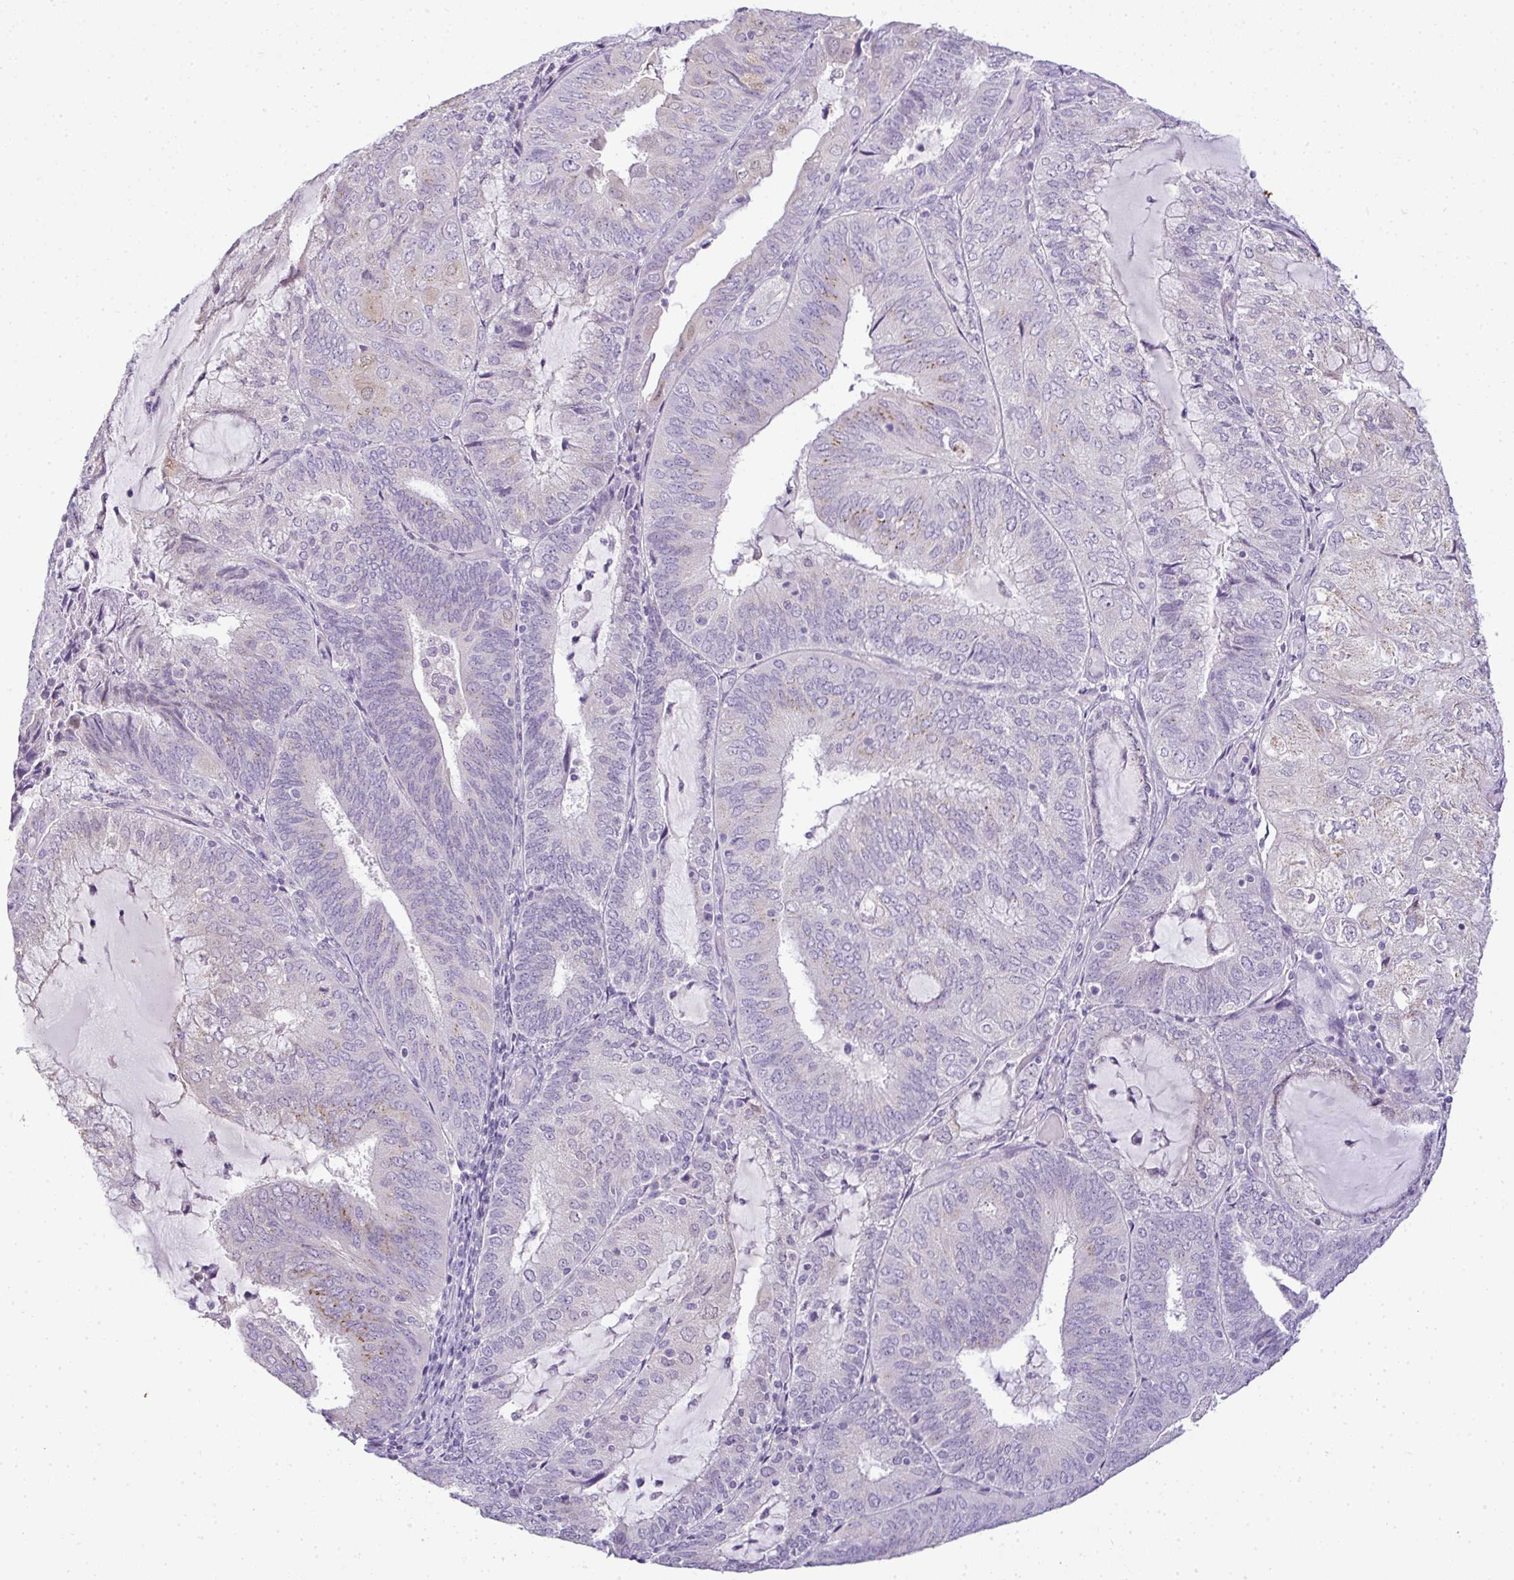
{"staining": {"intensity": "negative", "quantity": "none", "location": "none"}, "tissue": "endometrial cancer", "cell_type": "Tumor cells", "image_type": "cancer", "snomed": [{"axis": "morphology", "description": "Adenocarcinoma, NOS"}, {"axis": "topography", "description": "Endometrium"}], "caption": "Tumor cells are negative for brown protein staining in endometrial cancer (adenocarcinoma). (Stains: DAB (3,3'-diaminobenzidine) immunohistochemistry with hematoxylin counter stain, Microscopy: brightfield microscopy at high magnification).", "gene": "CMPK1", "patient": {"sex": "female", "age": 81}}